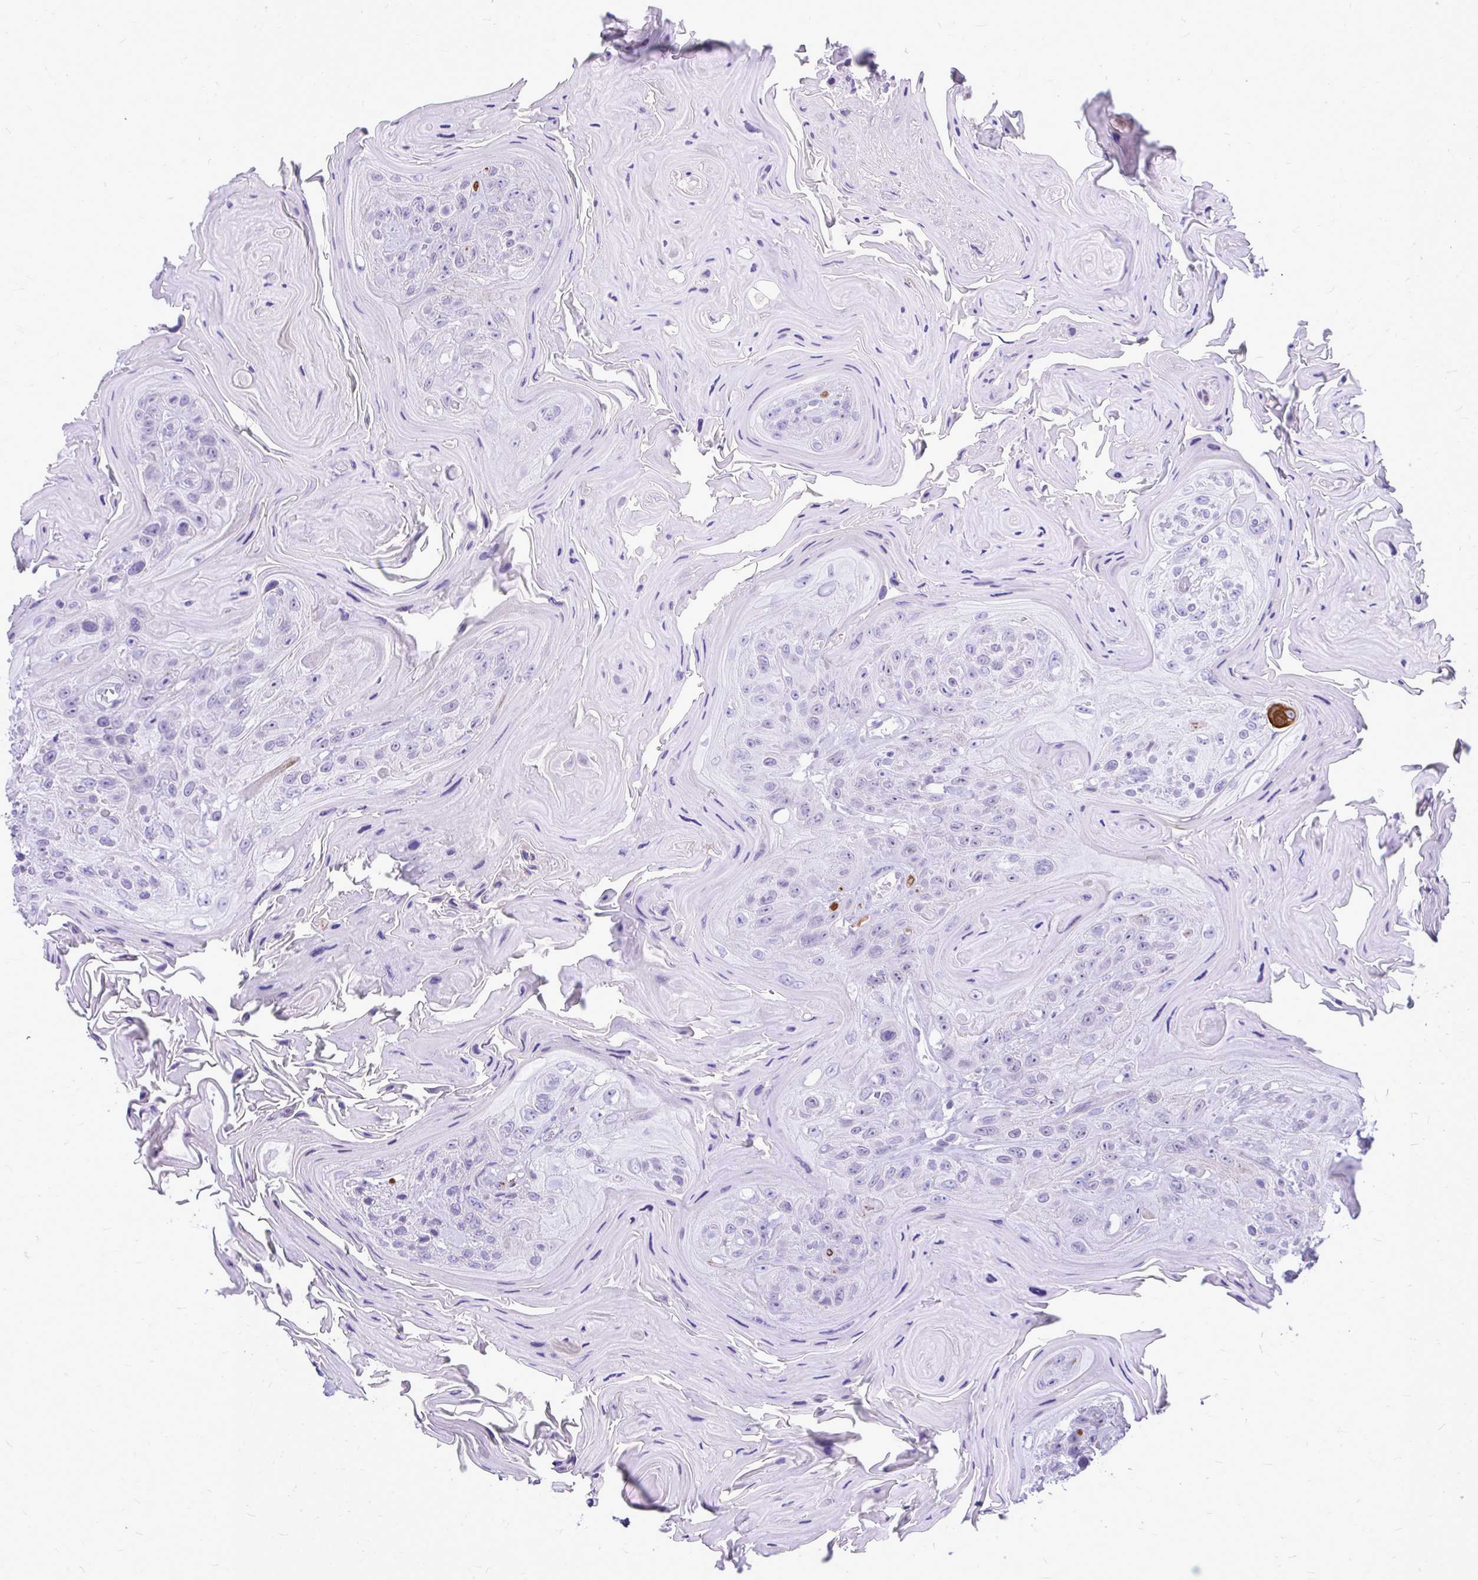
{"staining": {"intensity": "negative", "quantity": "none", "location": "none"}, "tissue": "head and neck cancer", "cell_type": "Tumor cells", "image_type": "cancer", "snomed": [{"axis": "morphology", "description": "Squamous cell carcinoma, NOS"}, {"axis": "topography", "description": "Head-Neck"}], "caption": "Immunohistochemical staining of human head and neck cancer (squamous cell carcinoma) demonstrates no significant staining in tumor cells.", "gene": "ZSCAN25", "patient": {"sex": "female", "age": 59}}